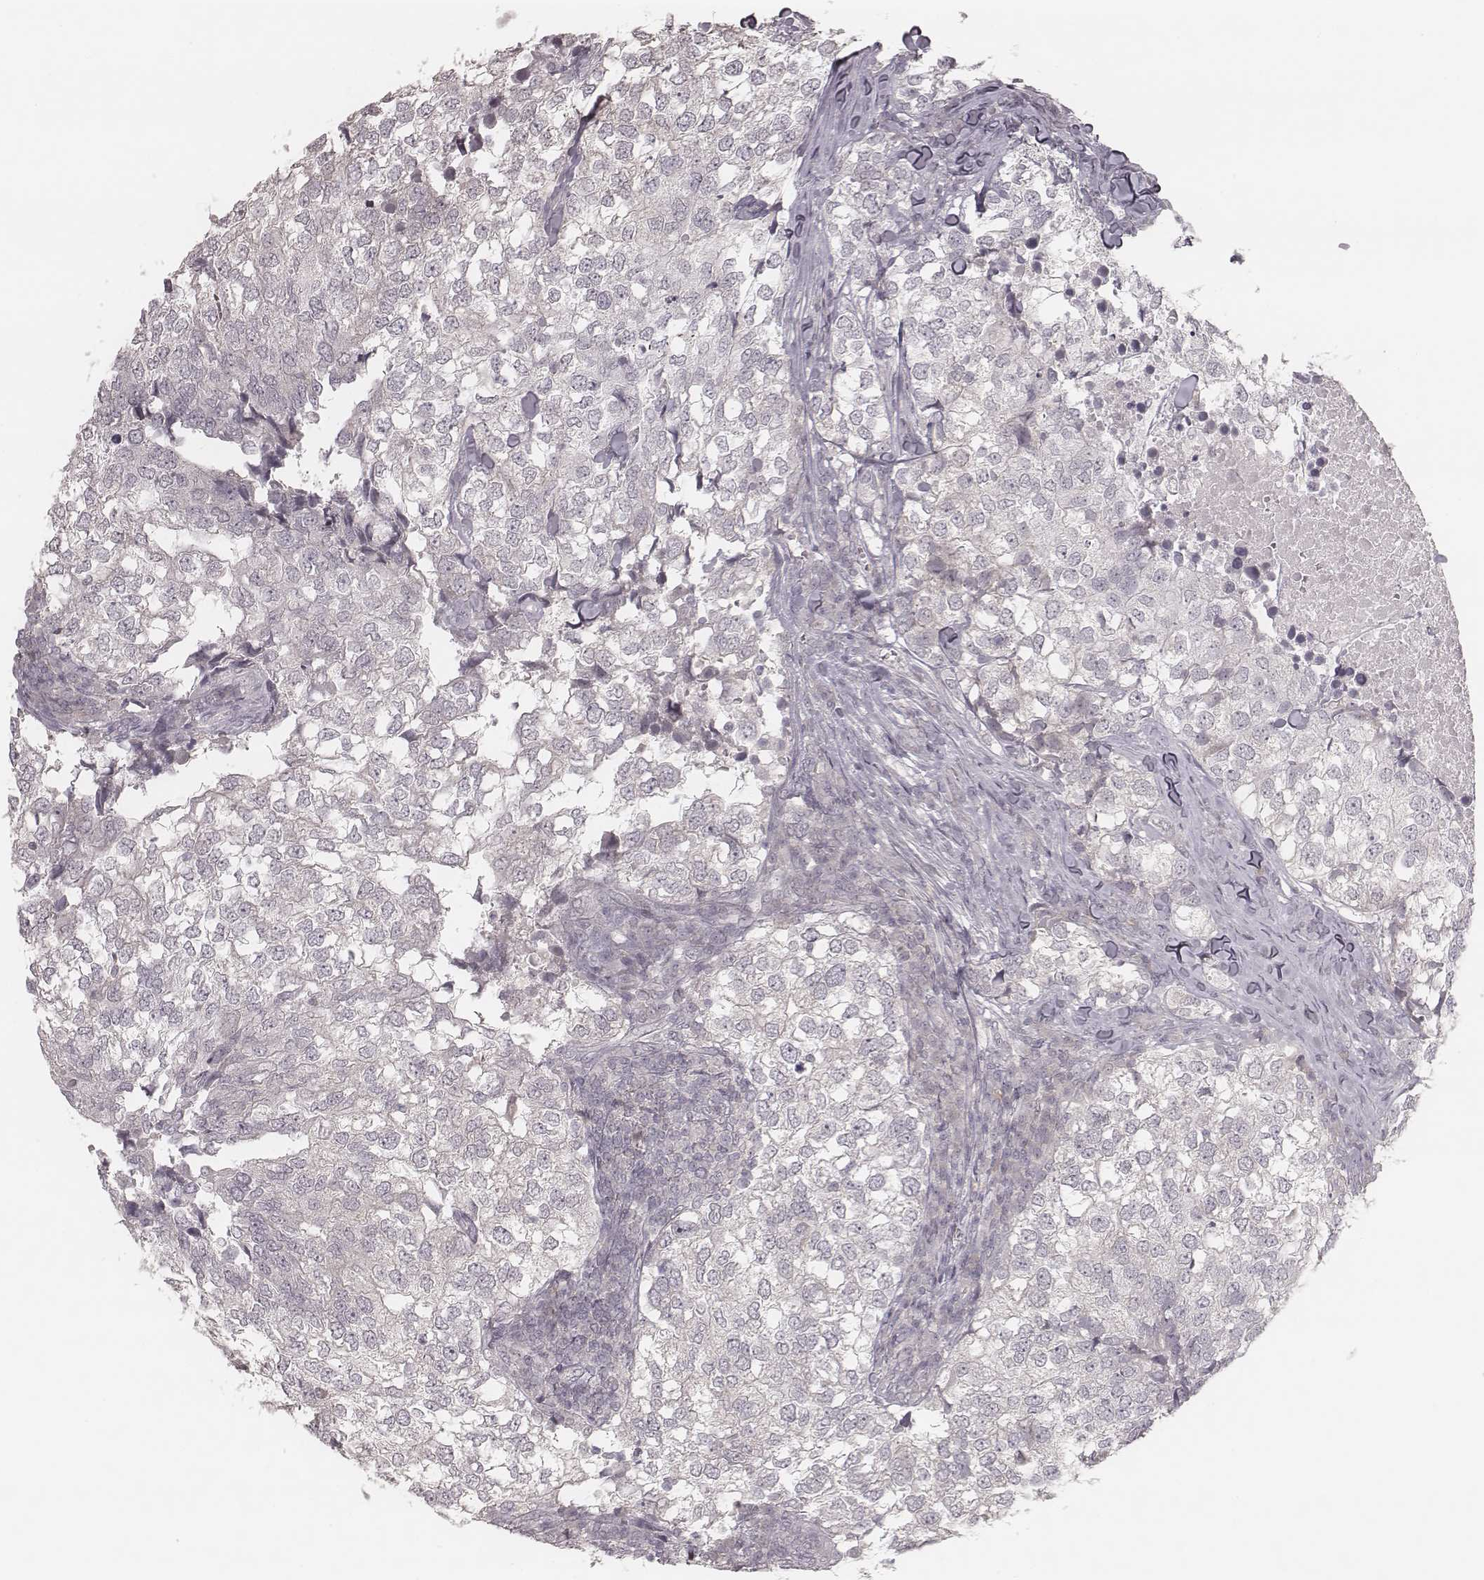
{"staining": {"intensity": "negative", "quantity": "none", "location": "none"}, "tissue": "breast cancer", "cell_type": "Tumor cells", "image_type": "cancer", "snomed": [{"axis": "morphology", "description": "Duct carcinoma"}, {"axis": "topography", "description": "Breast"}], "caption": "This is an immunohistochemistry histopathology image of human breast intraductal carcinoma. There is no positivity in tumor cells.", "gene": "ACACB", "patient": {"sex": "female", "age": 30}}